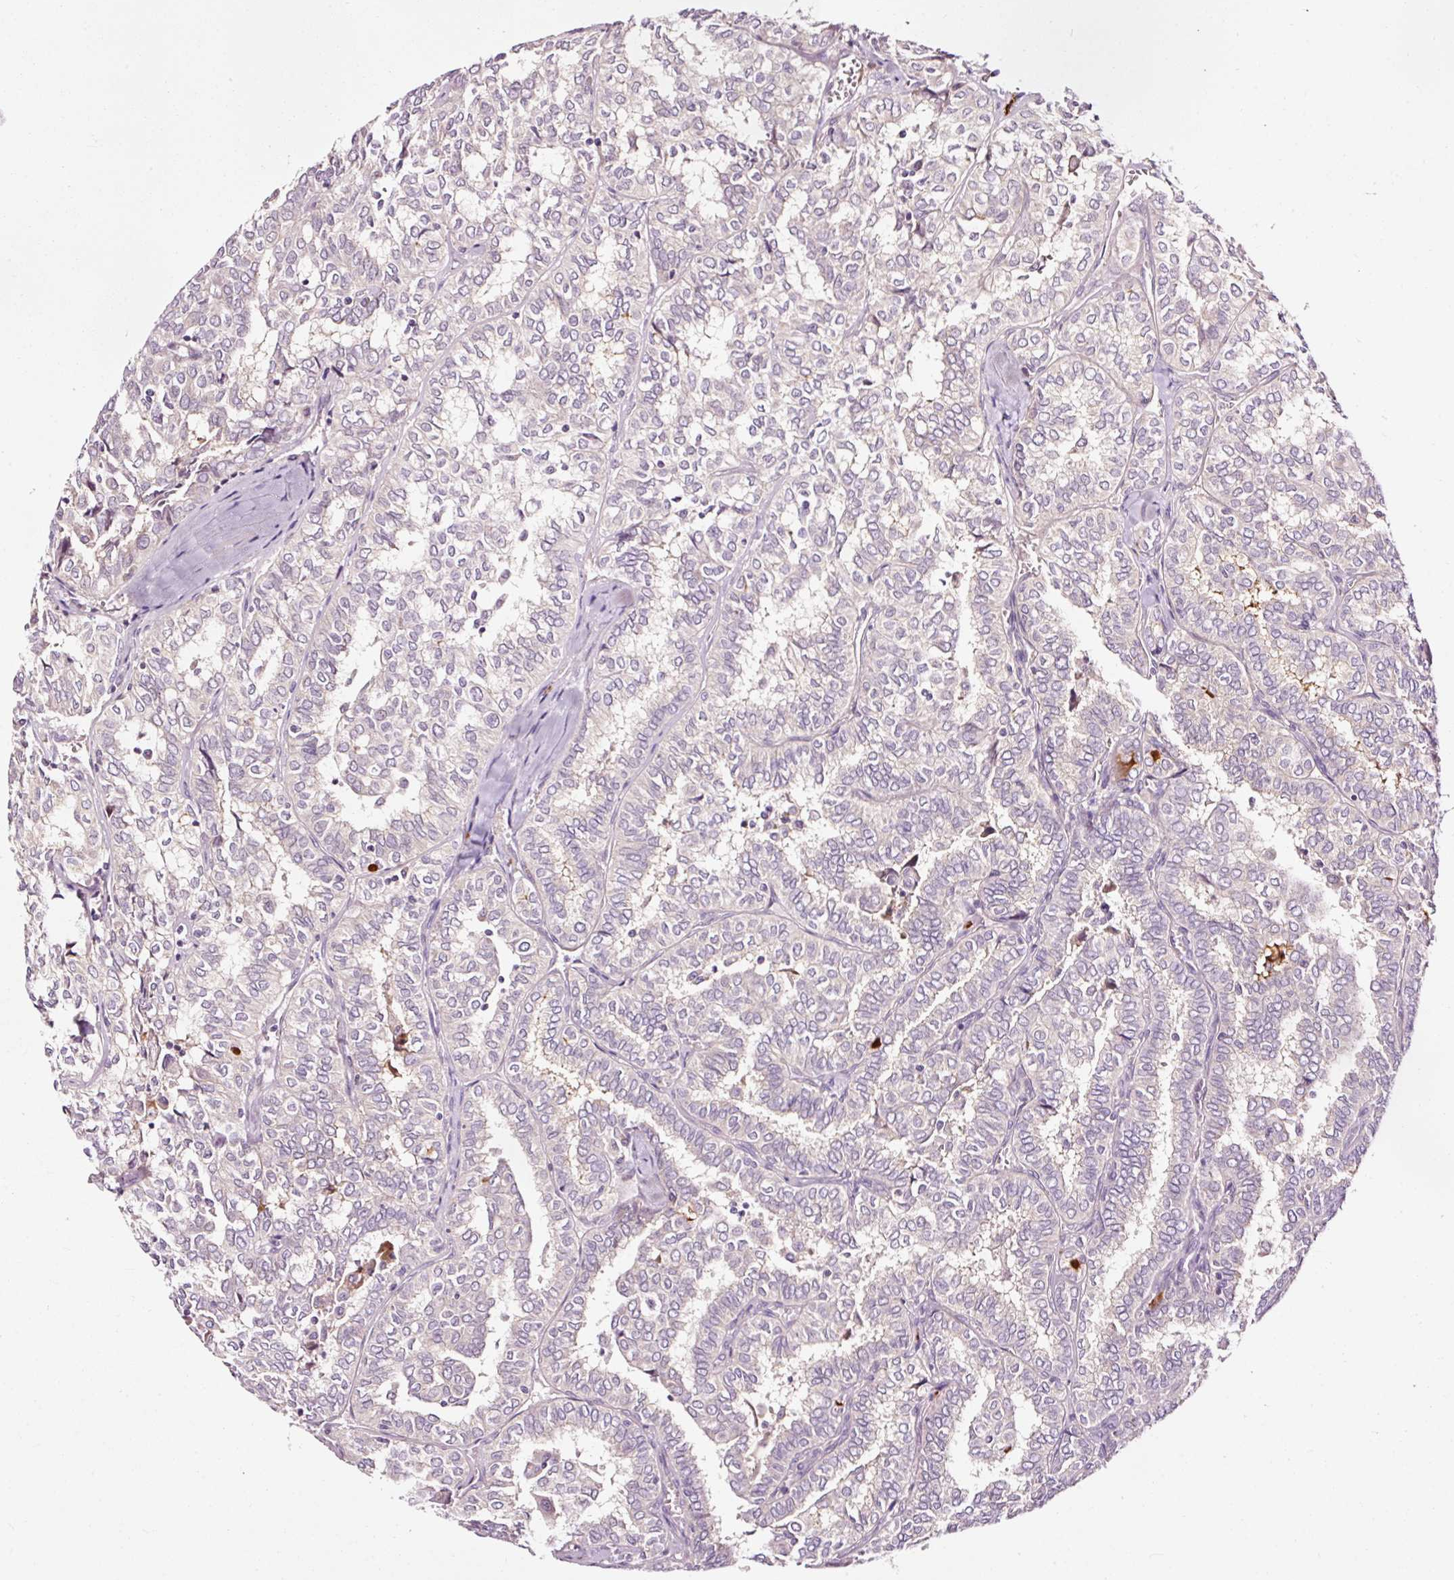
{"staining": {"intensity": "negative", "quantity": "none", "location": "none"}, "tissue": "thyroid cancer", "cell_type": "Tumor cells", "image_type": "cancer", "snomed": [{"axis": "morphology", "description": "Papillary adenocarcinoma, NOS"}, {"axis": "topography", "description": "Thyroid gland"}], "caption": "Protein analysis of papillary adenocarcinoma (thyroid) displays no significant staining in tumor cells. (Stains: DAB immunohistochemistry with hematoxylin counter stain, Microscopy: brightfield microscopy at high magnification).", "gene": "UTP14A", "patient": {"sex": "female", "age": 30}}